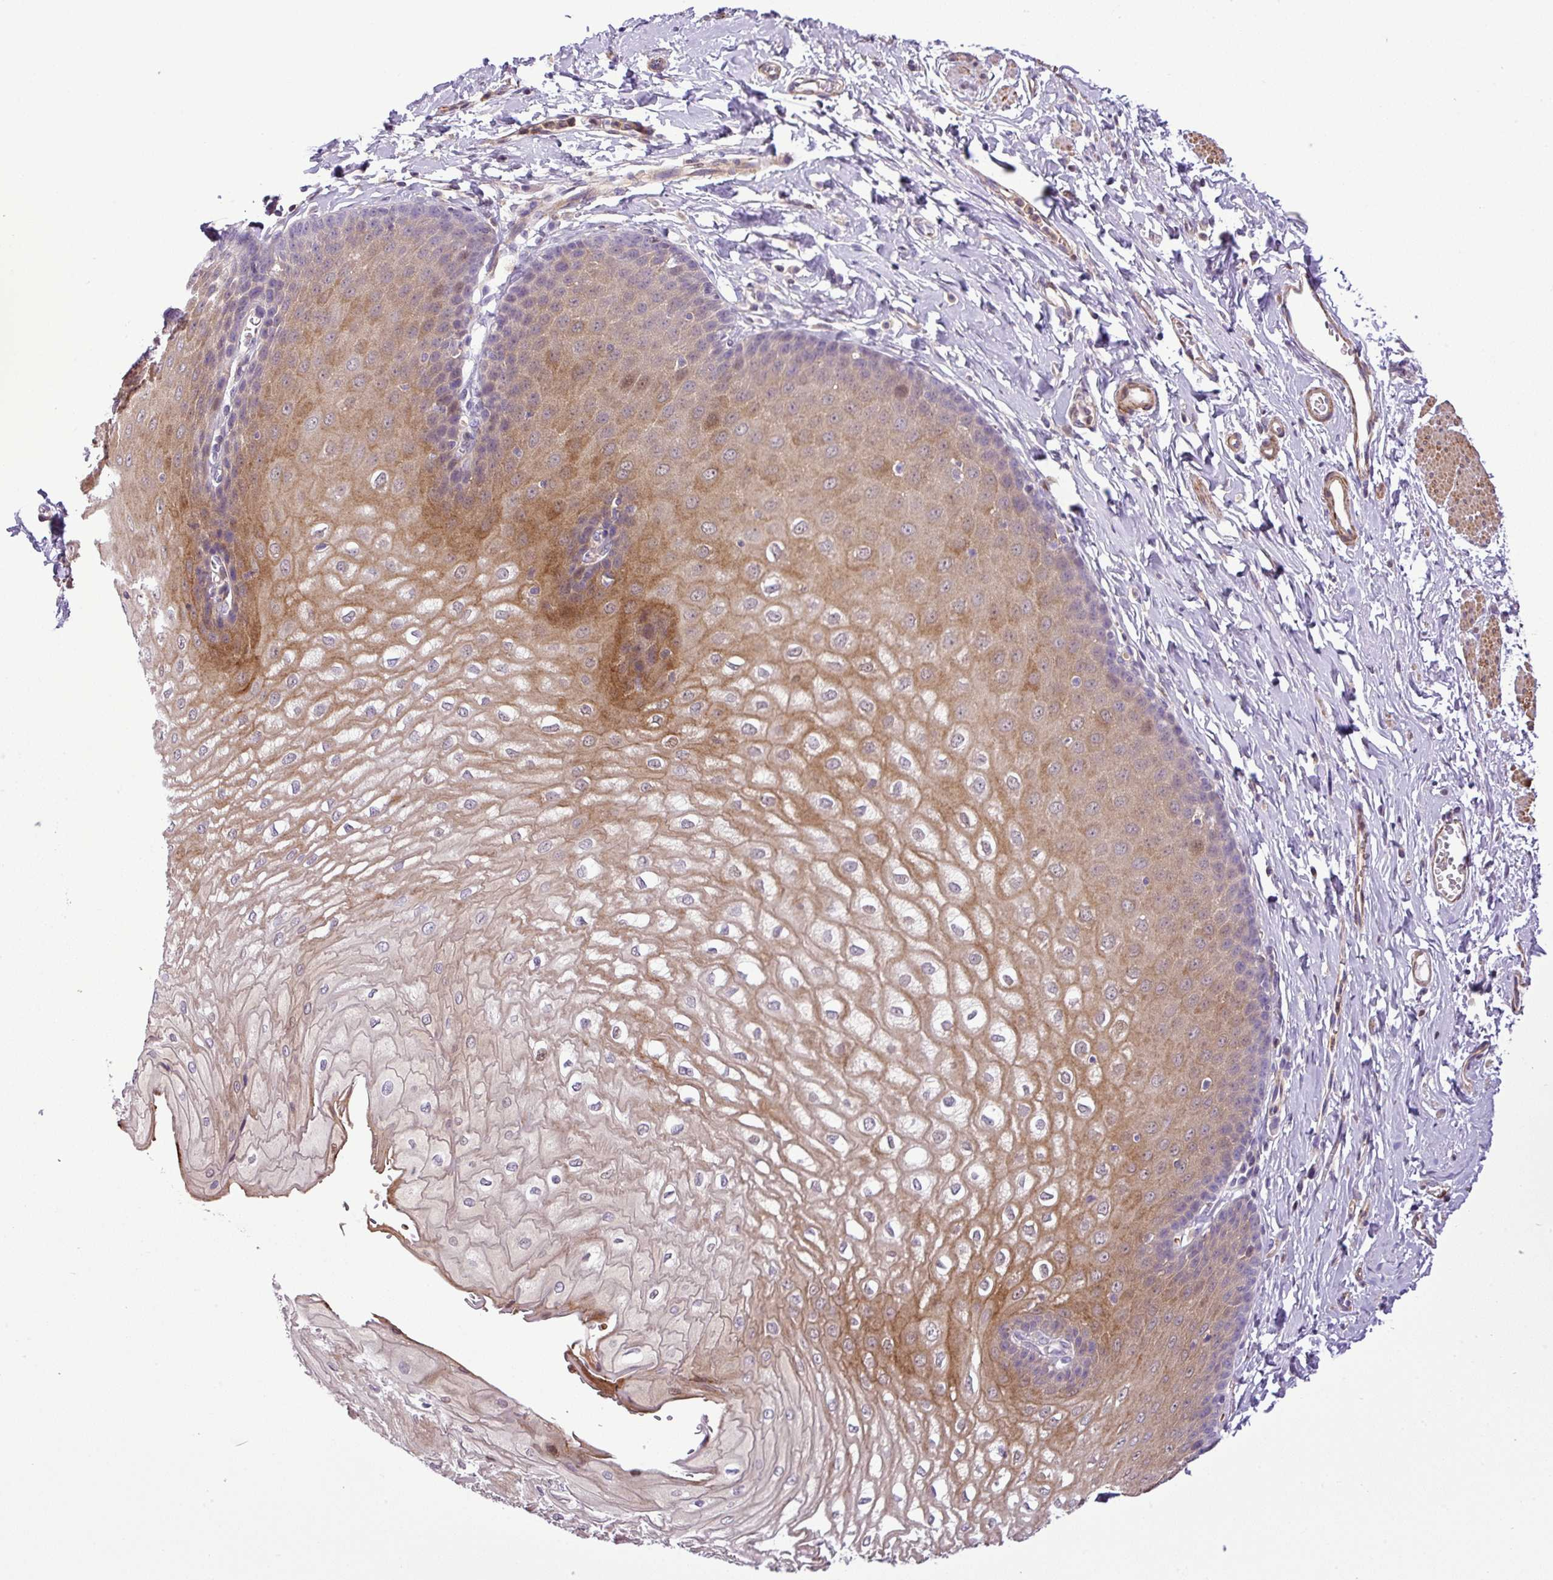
{"staining": {"intensity": "moderate", "quantity": ">75%", "location": "cytoplasmic/membranous,nuclear"}, "tissue": "esophagus", "cell_type": "Squamous epithelial cells", "image_type": "normal", "snomed": [{"axis": "morphology", "description": "Normal tissue, NOS"}, {"axis": "topography", "description": "Esophagus"}], "caption": "Protein expression analysis of benign human esophagus reveals moderate cytoplasmic/membranous,nuclear staining in approximately >75% of squamous epithelial cells. The staining was performed using DAB to visualize the protein expression in brown, while the nuclei were stained in blue with hematoxylin (Magnification: 20x).", "gene": "NBEAL2", "patient": {"sex": "male", "age": 70}}